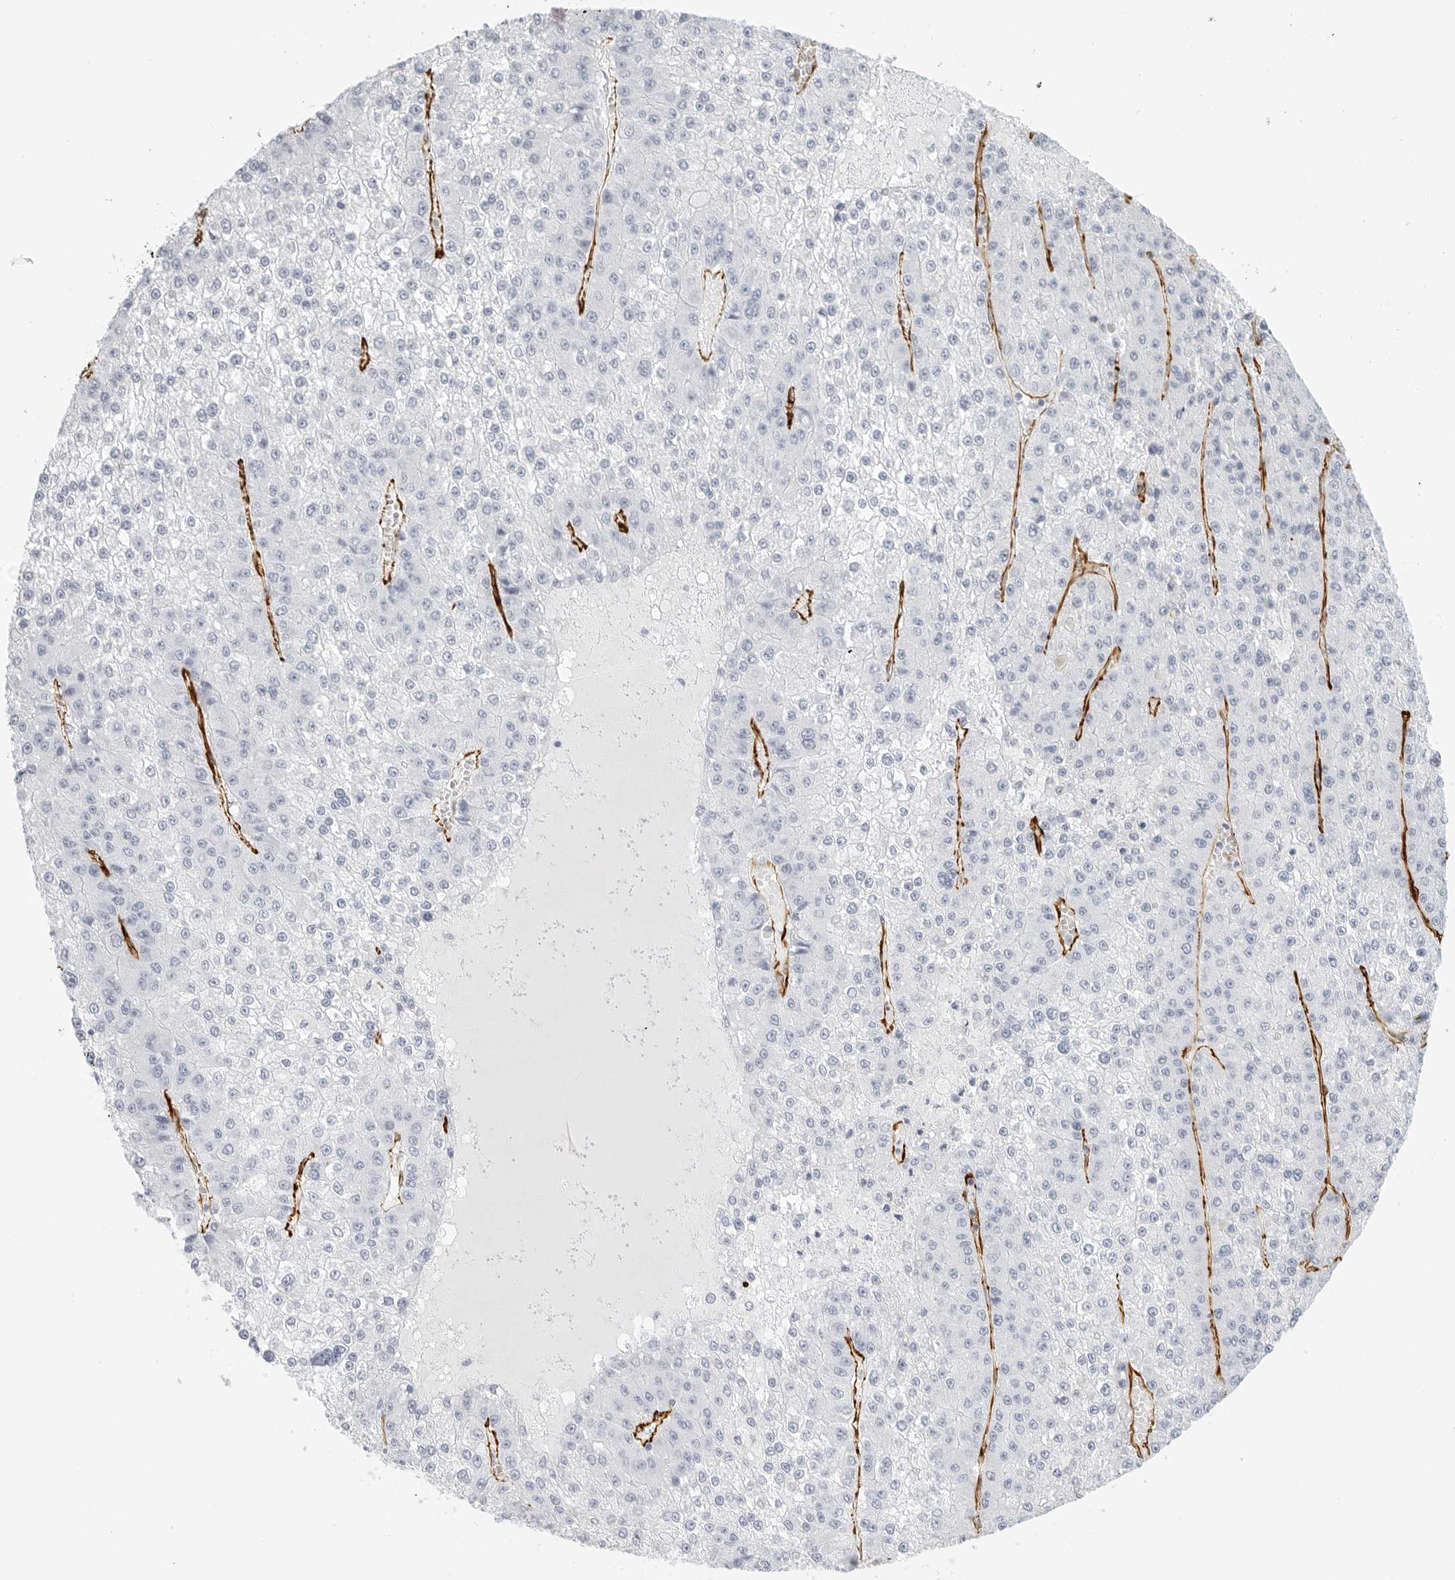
{"staining": {"intensity": "negative", "quantity": "none", "location": "none"}, "tissue": "liver cancer", "cell_type": "Tumor cells", "image_type": "cancer", "snomed": [{"axis": "morphology", "description": "Carcinoma, Hepatocellular, NOS"}, {"axis": "topography", "description": "Liver"}], "caption": "Protein analysis of hepatocellular carcinoma (liver) shows no significant staining in tumor cells.", "gene": "NES", "patient": {"sex": "female", "age": 73}}